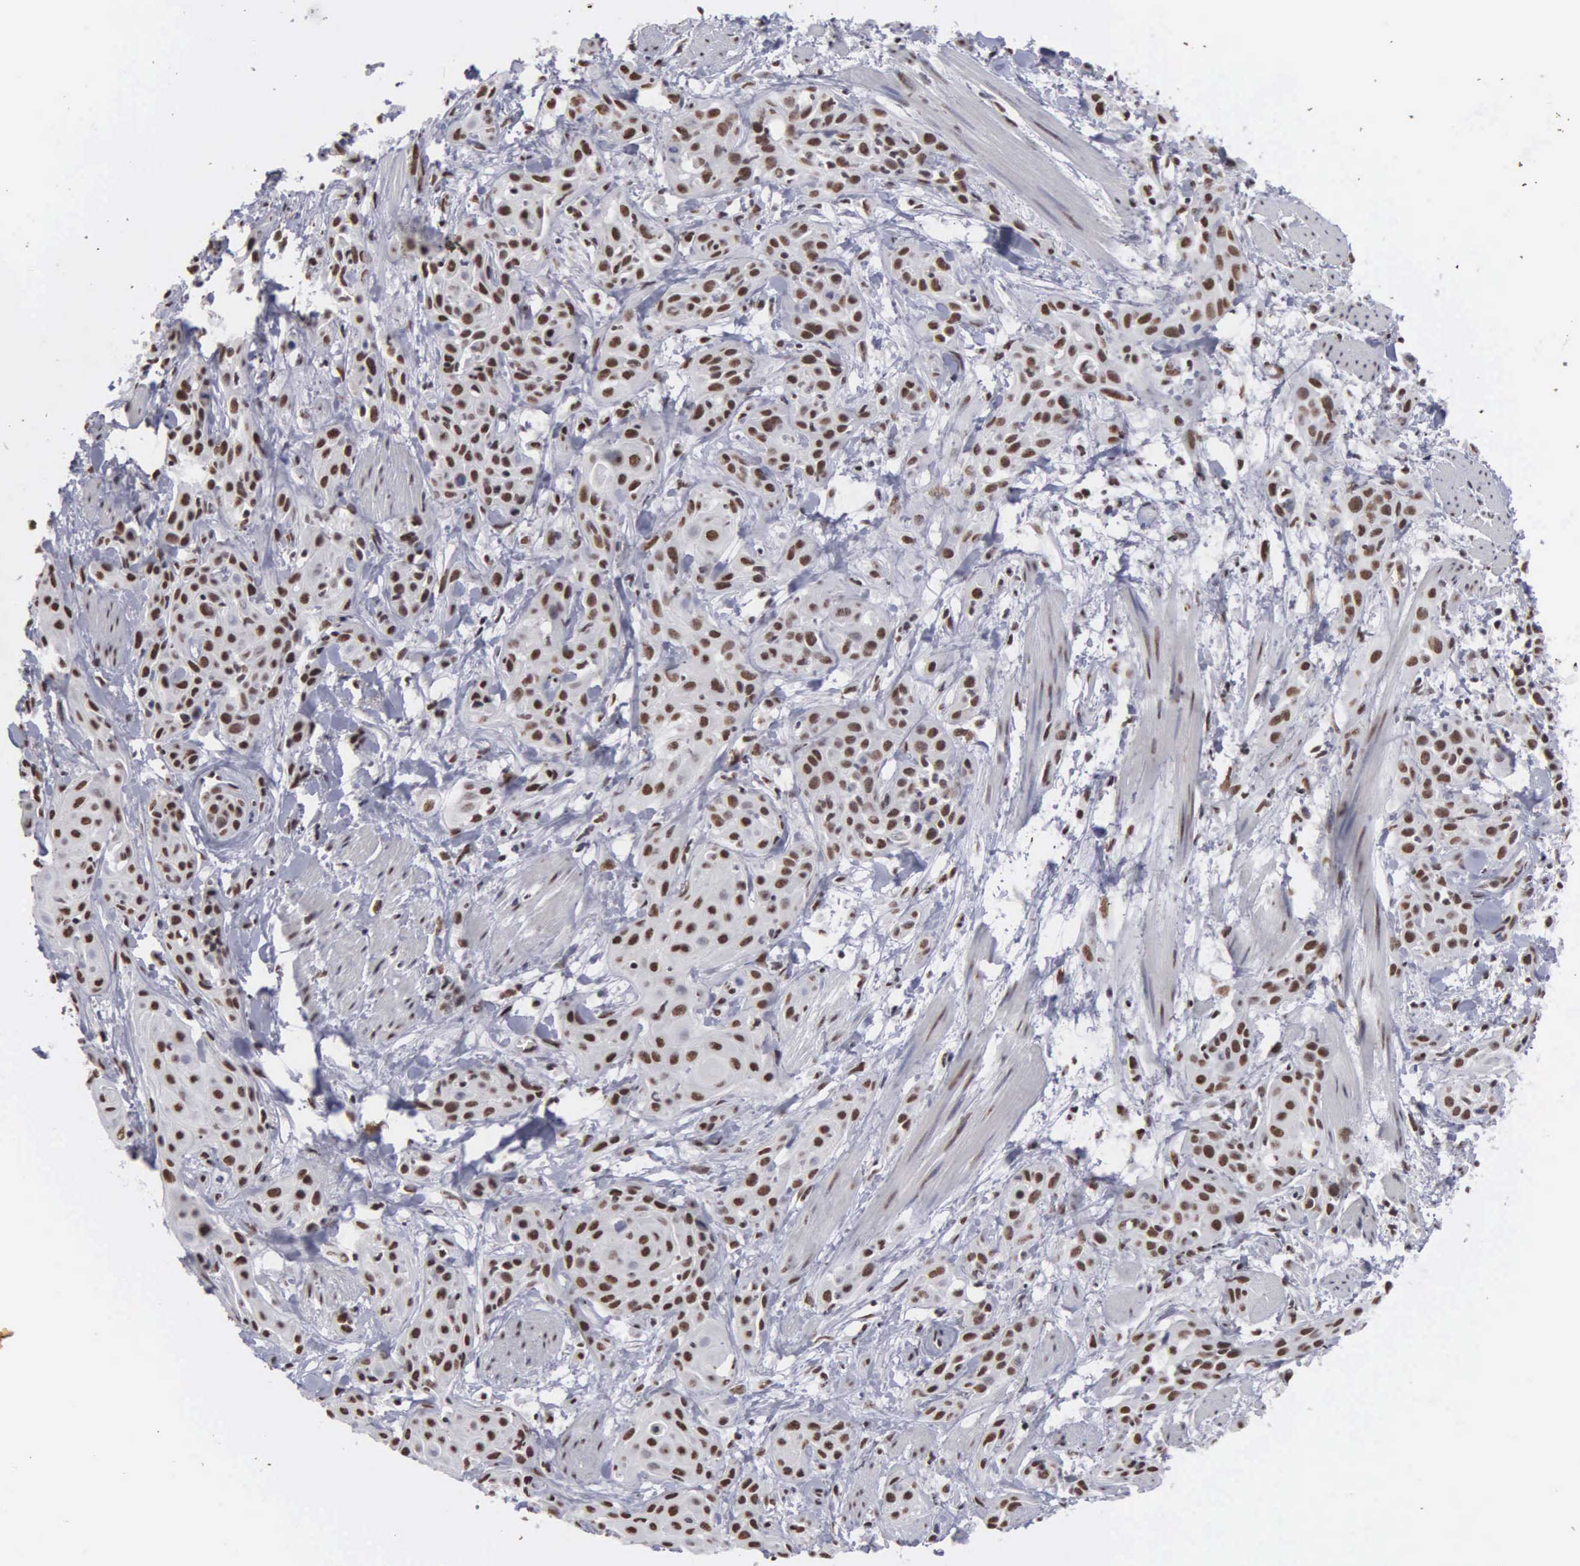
{"staining": {"intensity": "moderate", "quantity": ">75%", "location": "nuclear"}, "tissue": "skin cancer", "cell_type": "Tumor cells", "image_type": "cancer", "snomed": [{"axis": "morphology", "description": "Squamous cell carcinoma, NOS"}, {"axis": "topography", "description": "Skin"}, {"axis": "topography", "description": "Anal"}], "caption": "Brown immunohistochemical staining in human squamous cell carcinoma (skin) exhibits moderate nuclear staining in about >75% of tumor cells. (Brightfield microscopy of DAB IHC at high magnification).", "gene": "KIAA0586", "patient": {"sex": "male", "age": 64}}